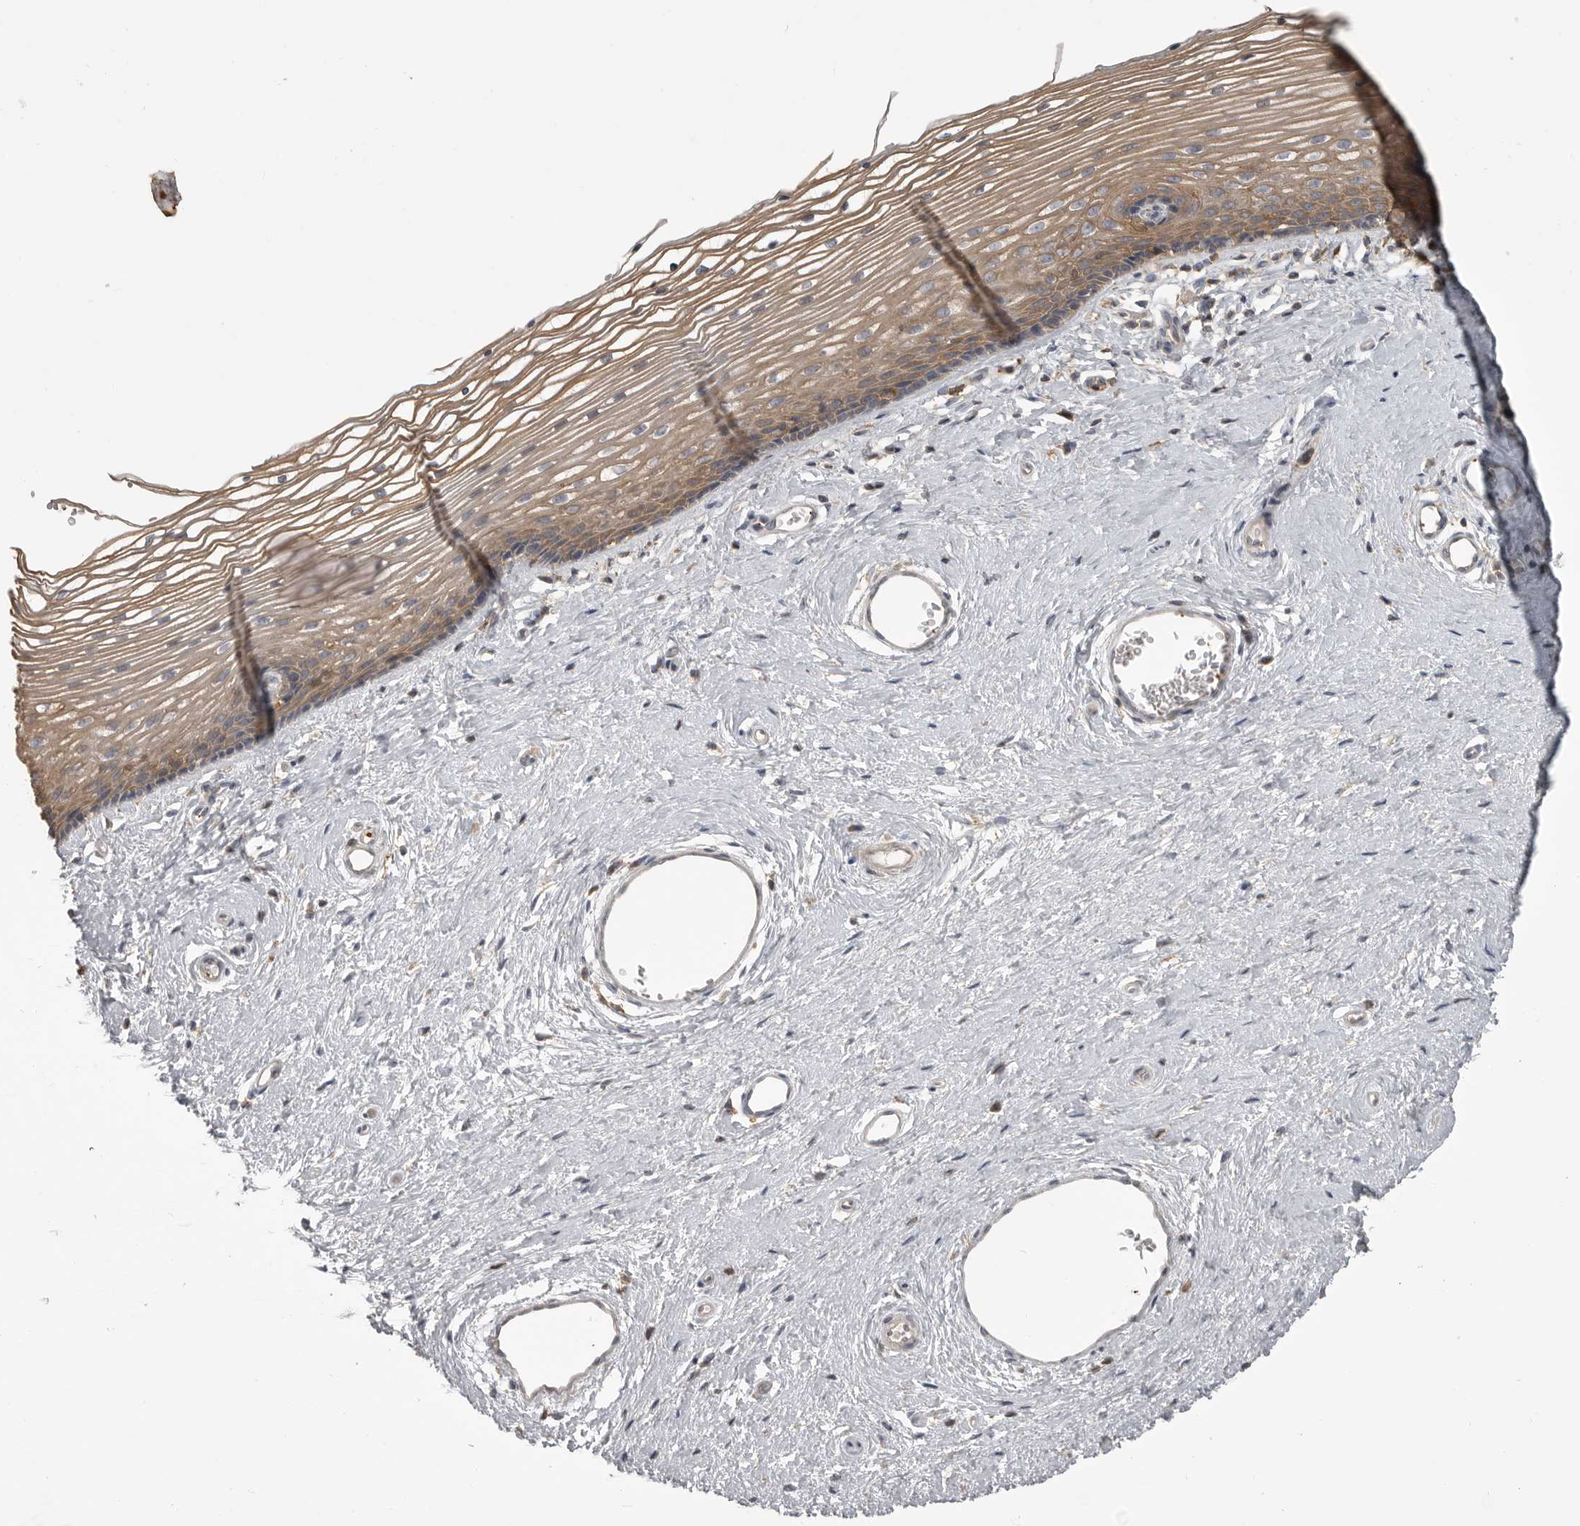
{"staining": {"intensity": "moderate", "quantity": ">75%", "location": "cytoplasmic/membranous"}, "tissue": "vagina", "cell_type": "Squamous epithelial cells", "image_type": "normal", "snomed": [{"axis": "morphology", "description": "Normal tissue, NOS"}, {"axis": "topography", "description": "Vagina"}], "caption": "This micrograph shows immunohistochemistry (IHC) staining of unremarkable vagina, with medium moderate cytoplasmic/membranous staining in approximately >75% of squamous epithelial cells.", "gene": "CMTM6", "patient": {"sex": "female", "age": 46}}